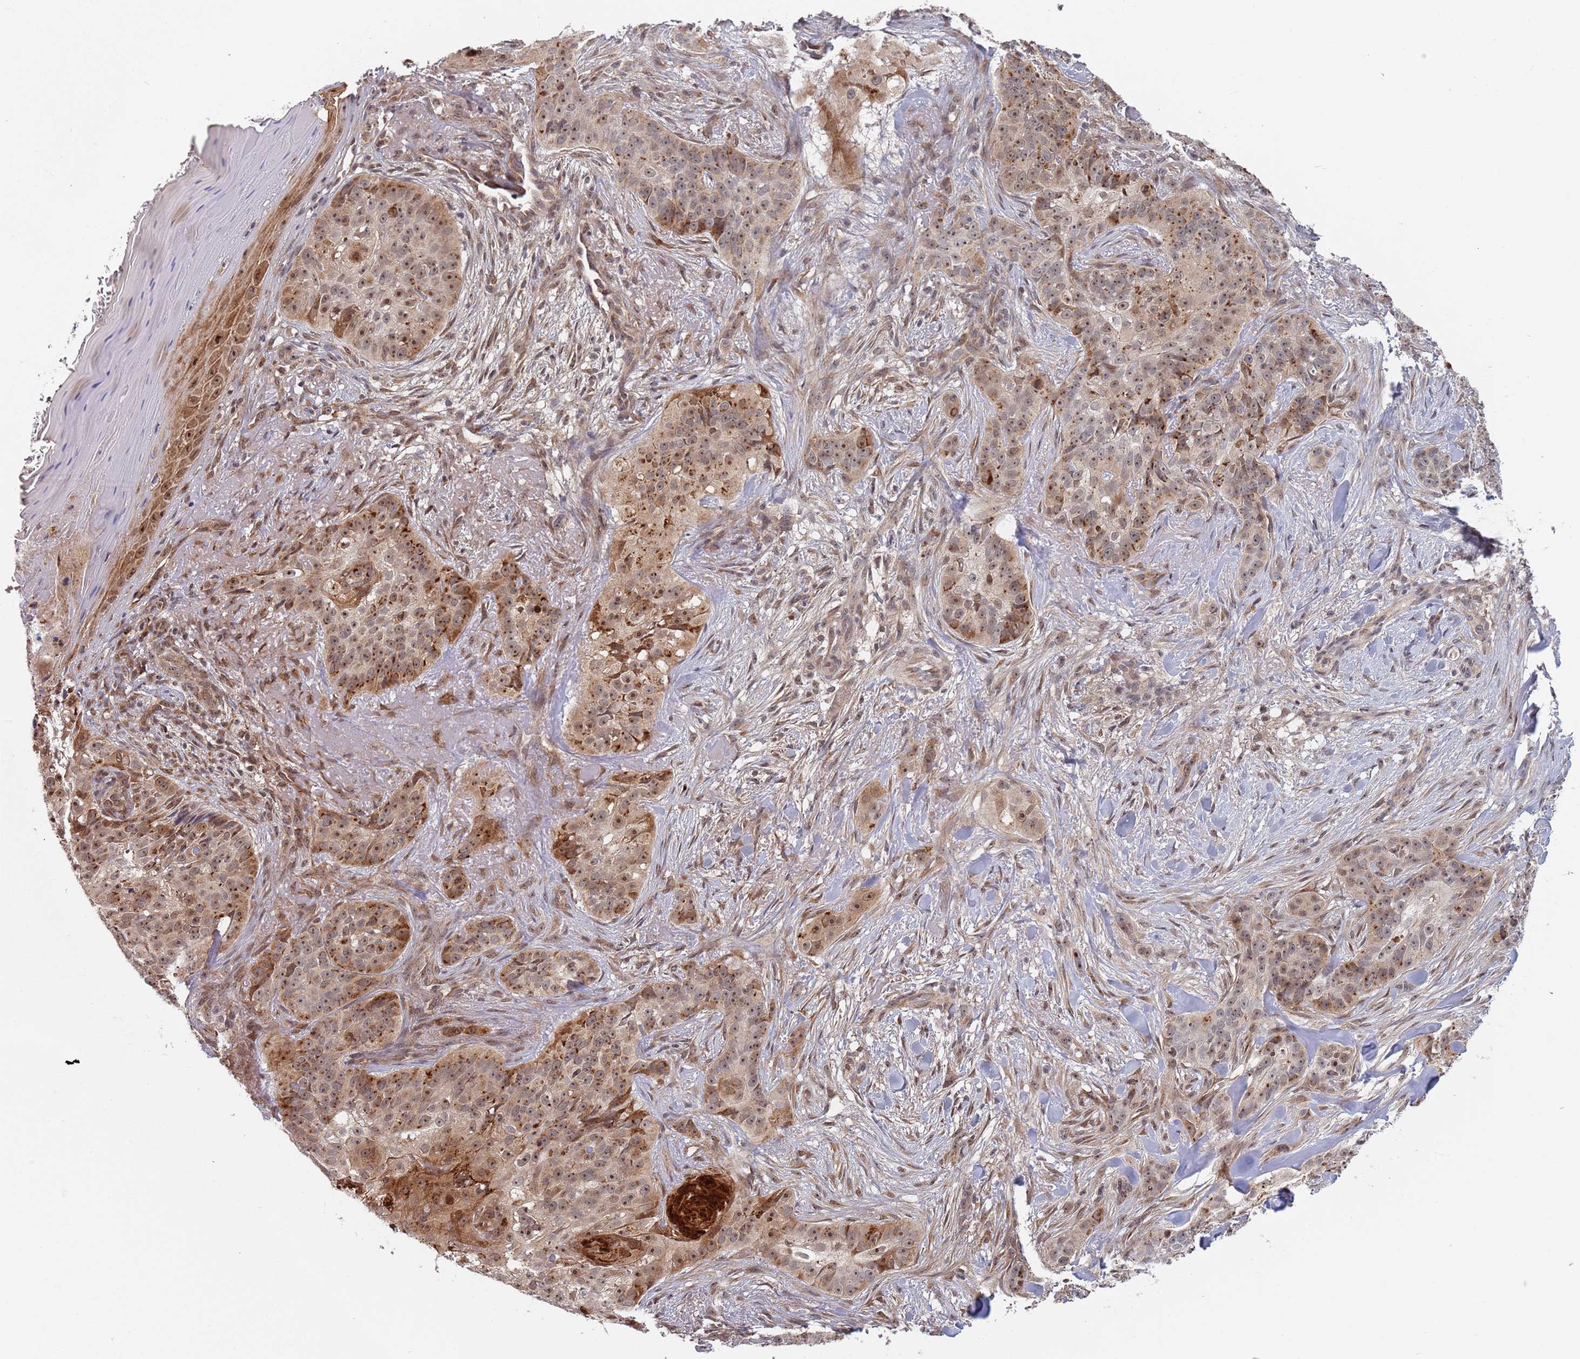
{"staining": {"intensity": "moderate", "quantity": "25%-75%", "location": "cytoplasmic/membranous,nuclear"}, "tissue": "skin cancer", "cell_type": "Tumor cells", "image_type": "cancer", "snomed": [{"axis": "morphology", "description": "Basal cell carcinoma"}, {"axis": "topography", "description": "Skin"}], "caption": "Skin cancer (basal cell carcinoma) stained for a protein displays moderate cytoplasmic/membranous and nuclear positivity in tumor cells.", "gene": "PLCL2", "patient": {"sex": "female", "age": 92}}